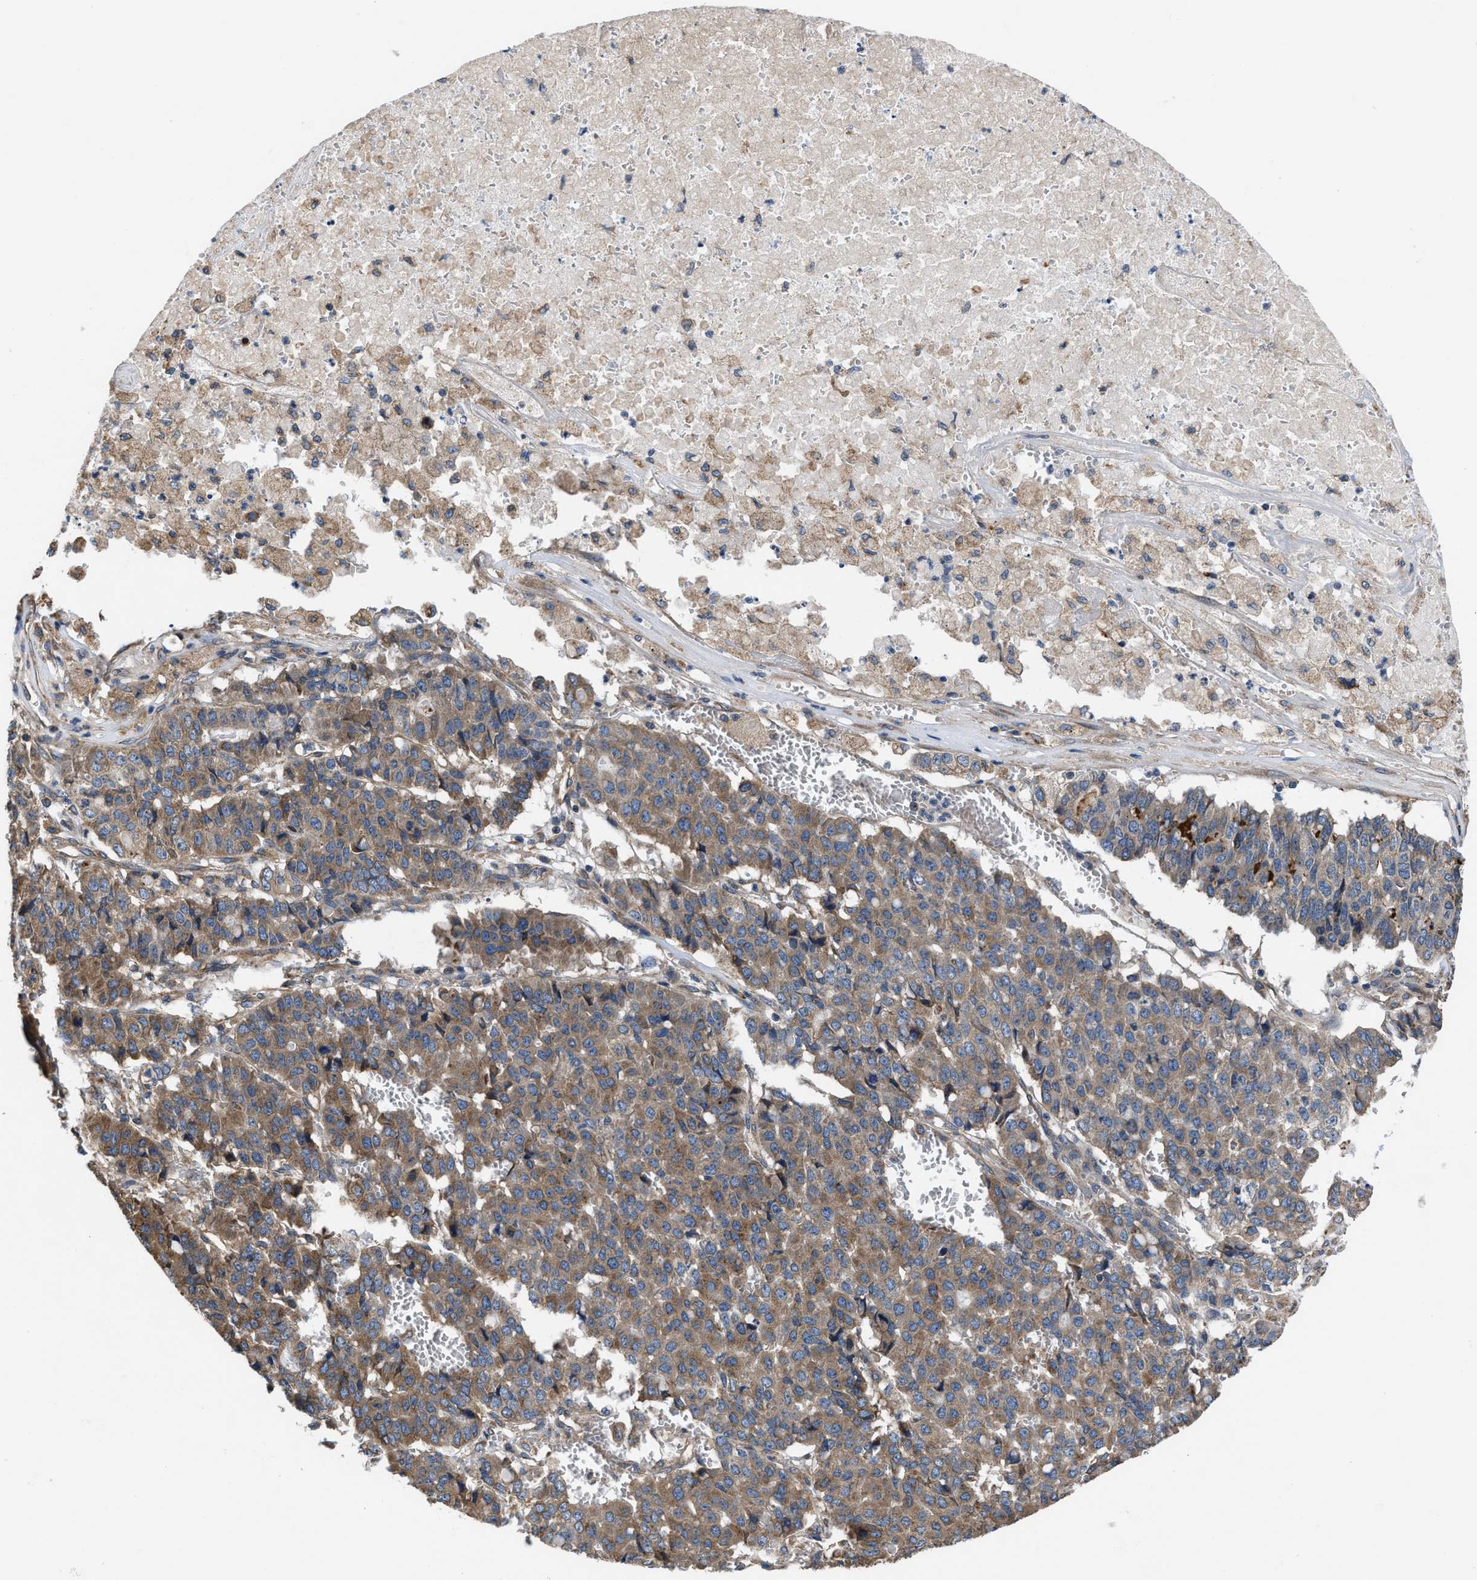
{"staining": {"intensity": "moderate", "quantity": ">75%", "location": "cytoplasmic/membranous"}, "tissue": "pancreatic cancer", "cell_type": "Tumor cells", "image_type": "cancer", "snomed": [{"axis": "morphology", "description": "Adenocarcinoma, NOS"}, {"axis": "topography", "description": "Pancreas"}], "caption": "This is a histology image of immunohistochemistry staining of pancreatic adenocarcinoma, which shows moderate expression in the cytoplasmic/membranous of tumor cells.", "gene": "CEP128", "patient": {"sex": "male", "age": 50}}